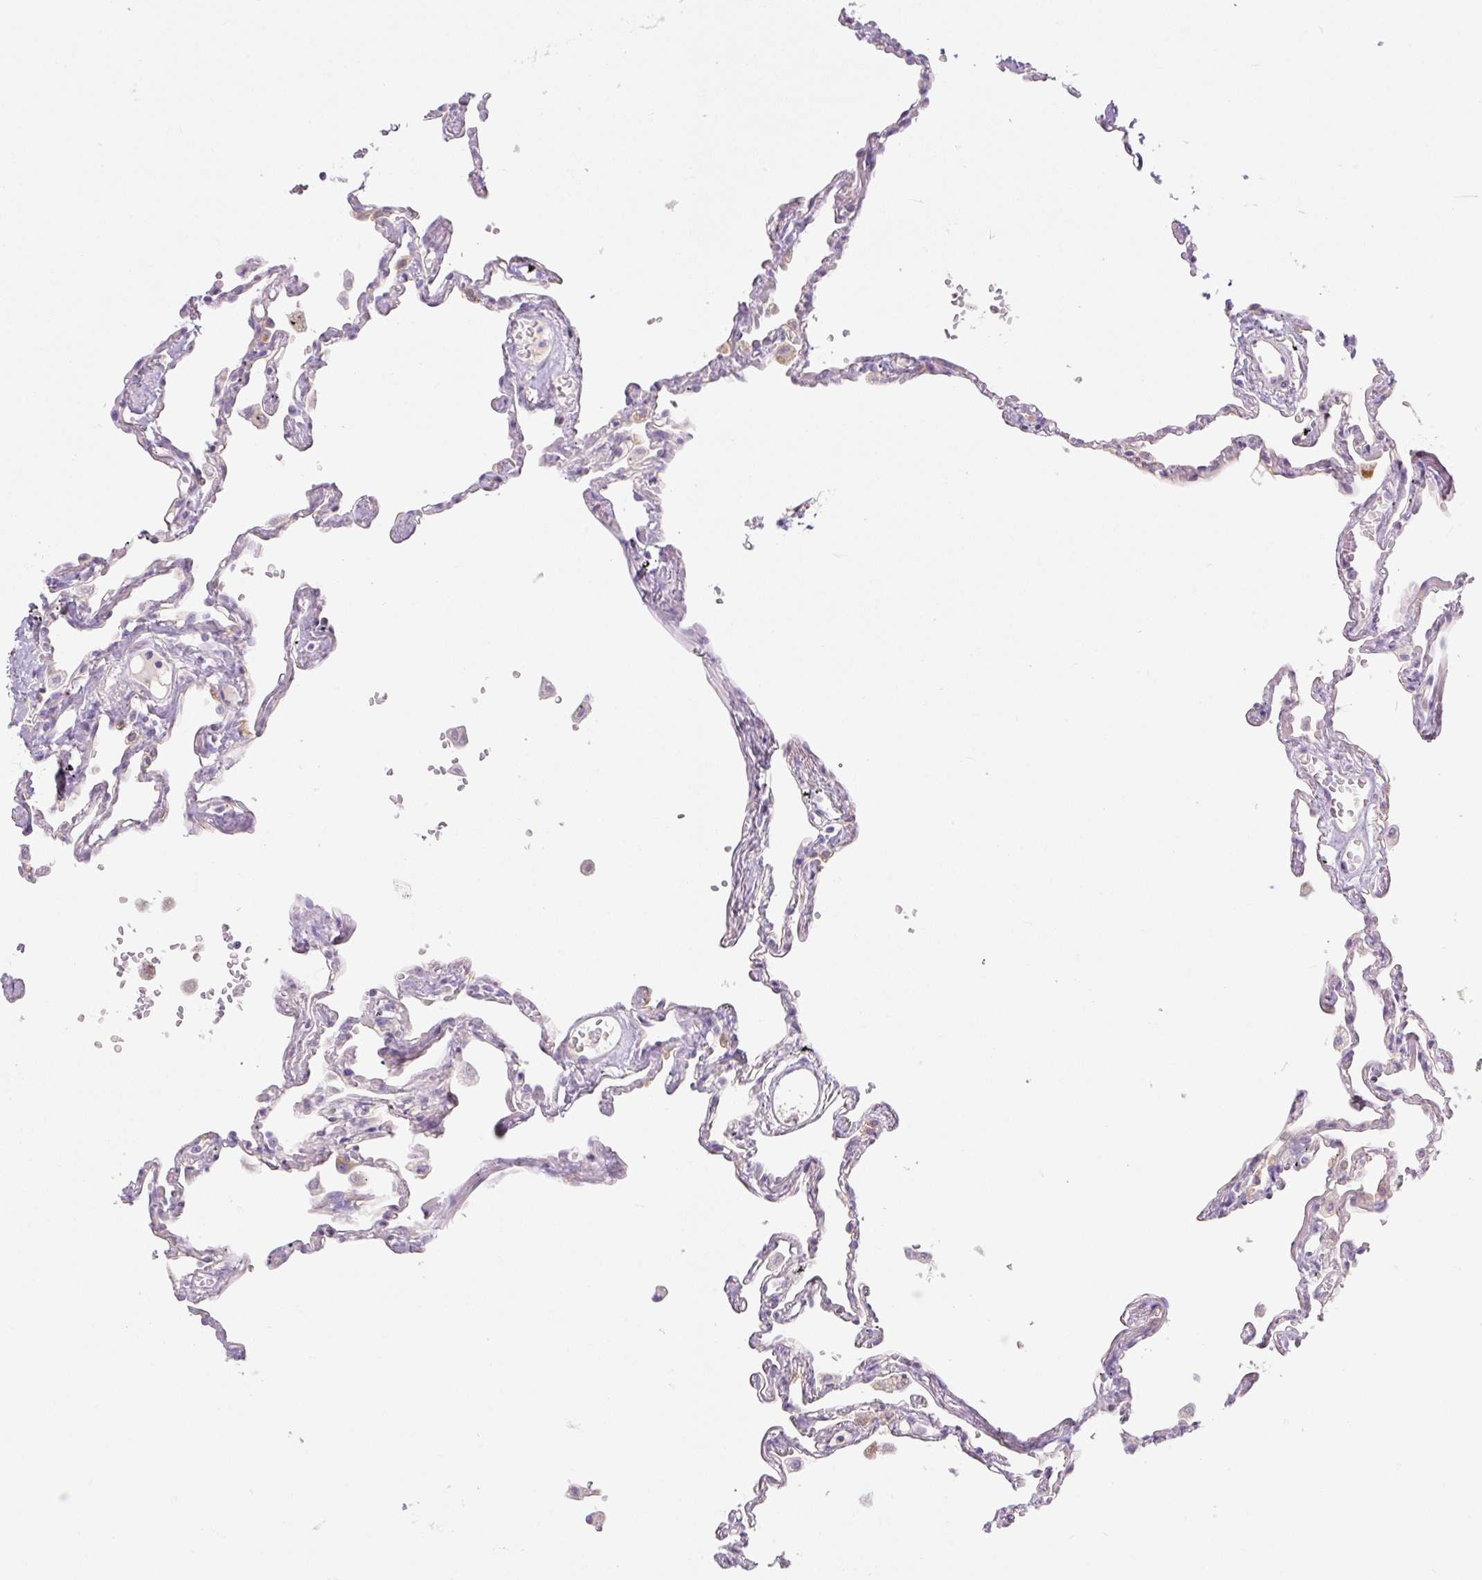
{"staining": {"intensity": "moderate", "quantity": "<25%", "location": "cytoplasmic/membranous"}, "tissue": "lung", "cell_type": "Alveolar cells", "image_type": "normal", "snomed": [{"axis": "morphology", "description": "Normal tissue, NOS"}, {"axis": "topography", "description": "Lung"}], "caption": "Protein staining exhibits moderate cytoplasmic/membranous expression in about <25% of alveolar cells in benign lung. (IHC, brightfield microscopy, high magnification).", "gene": "MIA2", "patient": {"sex": "female", "age": 67}}